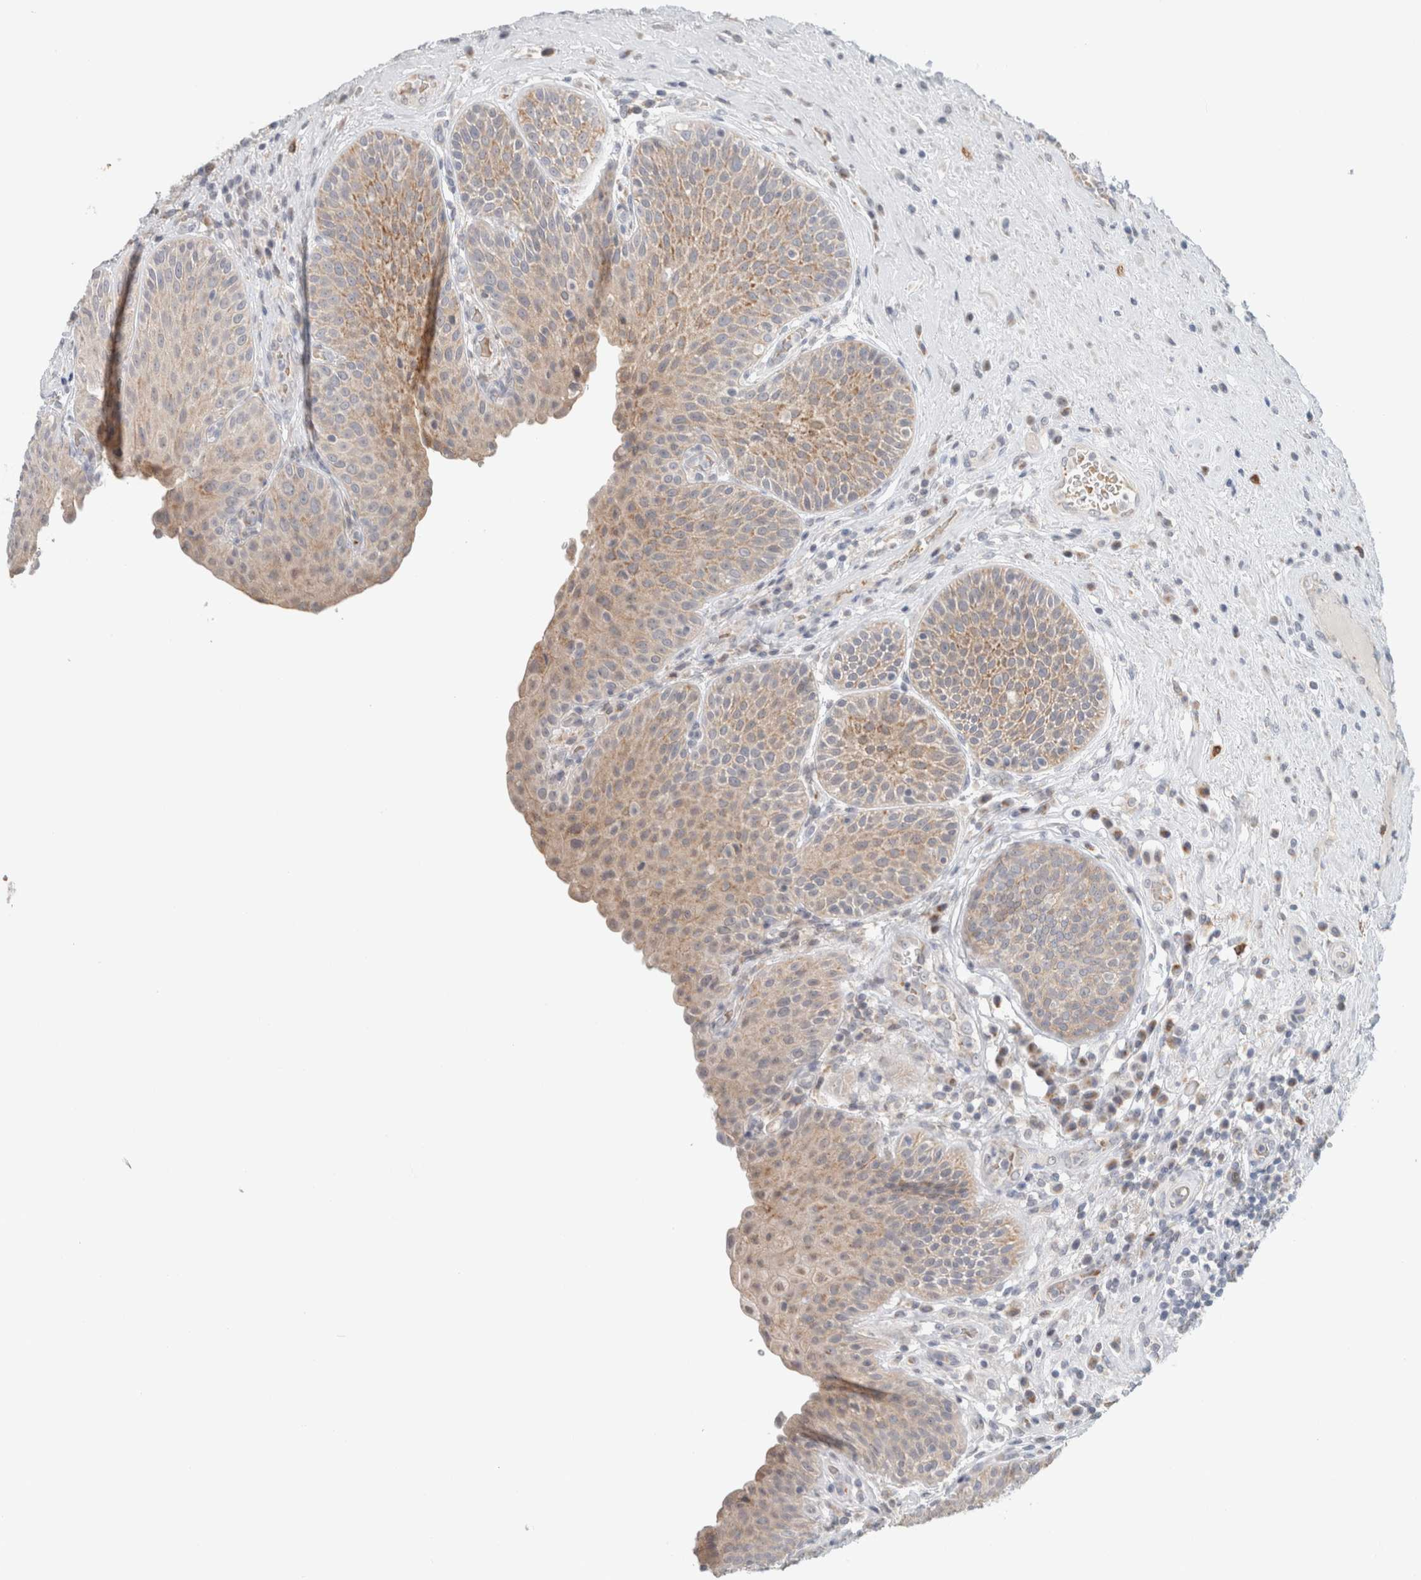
{"staining": {"intensity": "moderate", "quantity": "25%-75%", "location": "cytoplasmic/membranous"}, "tissue": "urinary bladder", "cell_type": "Urothelial cells", "image_type": "normal", "snomed": [{"axis": "morphology", "description": "Normal tissue, NOS"}, {"axis": "topography", "description": "Urinary bladder"}], "caption": "There is medium levels of moderate cytoplasmic/membranous staining in urothelial cells of unremarkable urinary bladder, as demonstrated by immunohistochemical staining (brown color).", "gene": "CRAT", "patient": {"sex": "female", "age": 62}}